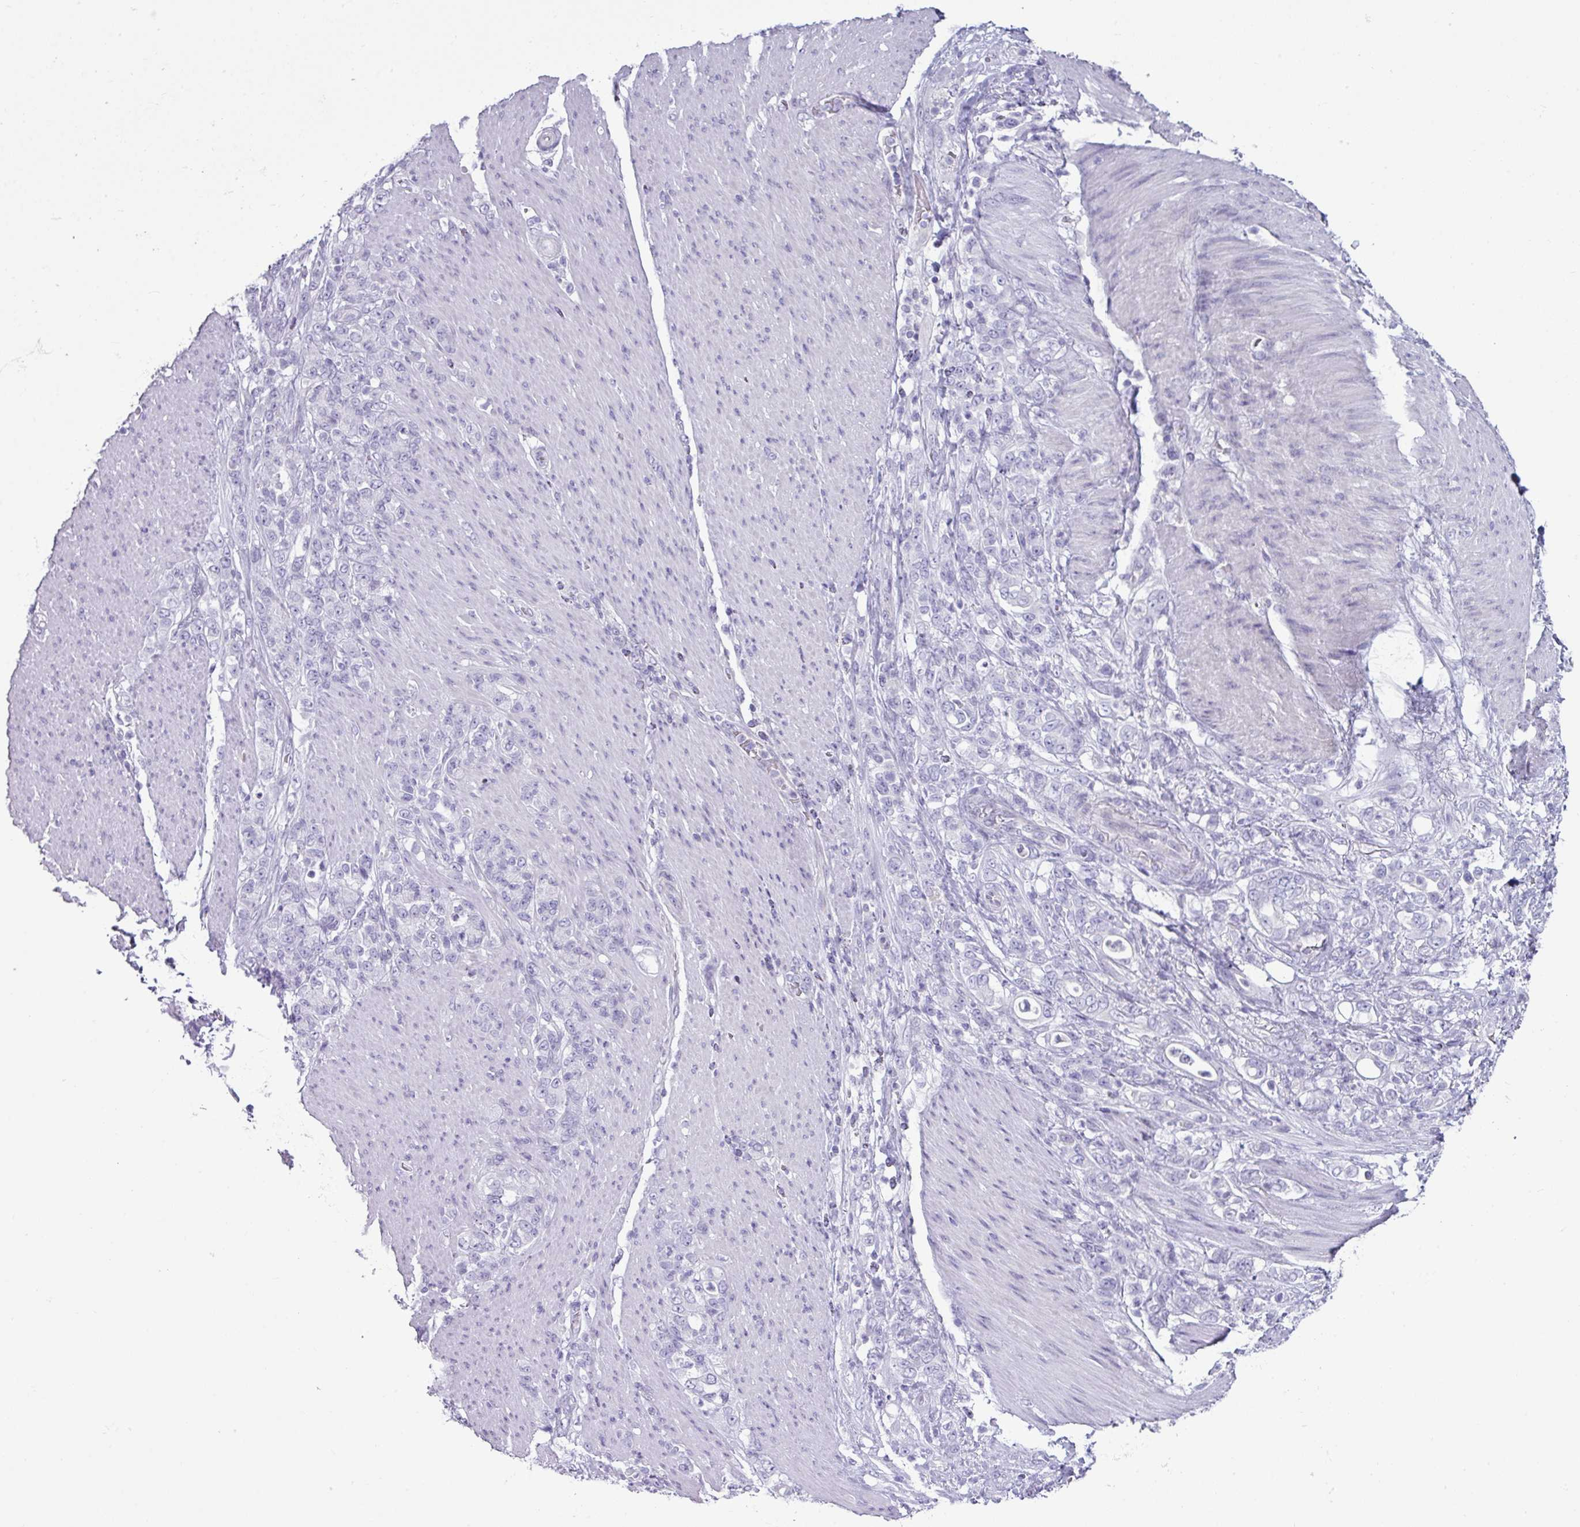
{"staining": {"intensity": "negative", "quantity": "none", "location": "none"}, "tissue": "stomach cancer", "cell_type": "Tumor cells", "image_type": "cancer", "snomed": [{"axis": "morphology", "description": "Adenocarcinoma, NOS"}, {"axis": "topography", "description": "Stomach"}], "caption": "Human adenocarcinoma (stomach) stained for a protein using IHC reveals no staining in tumor cells.", "gene": "STAT5A", "patient": {"sex": "female", "age": 79}}